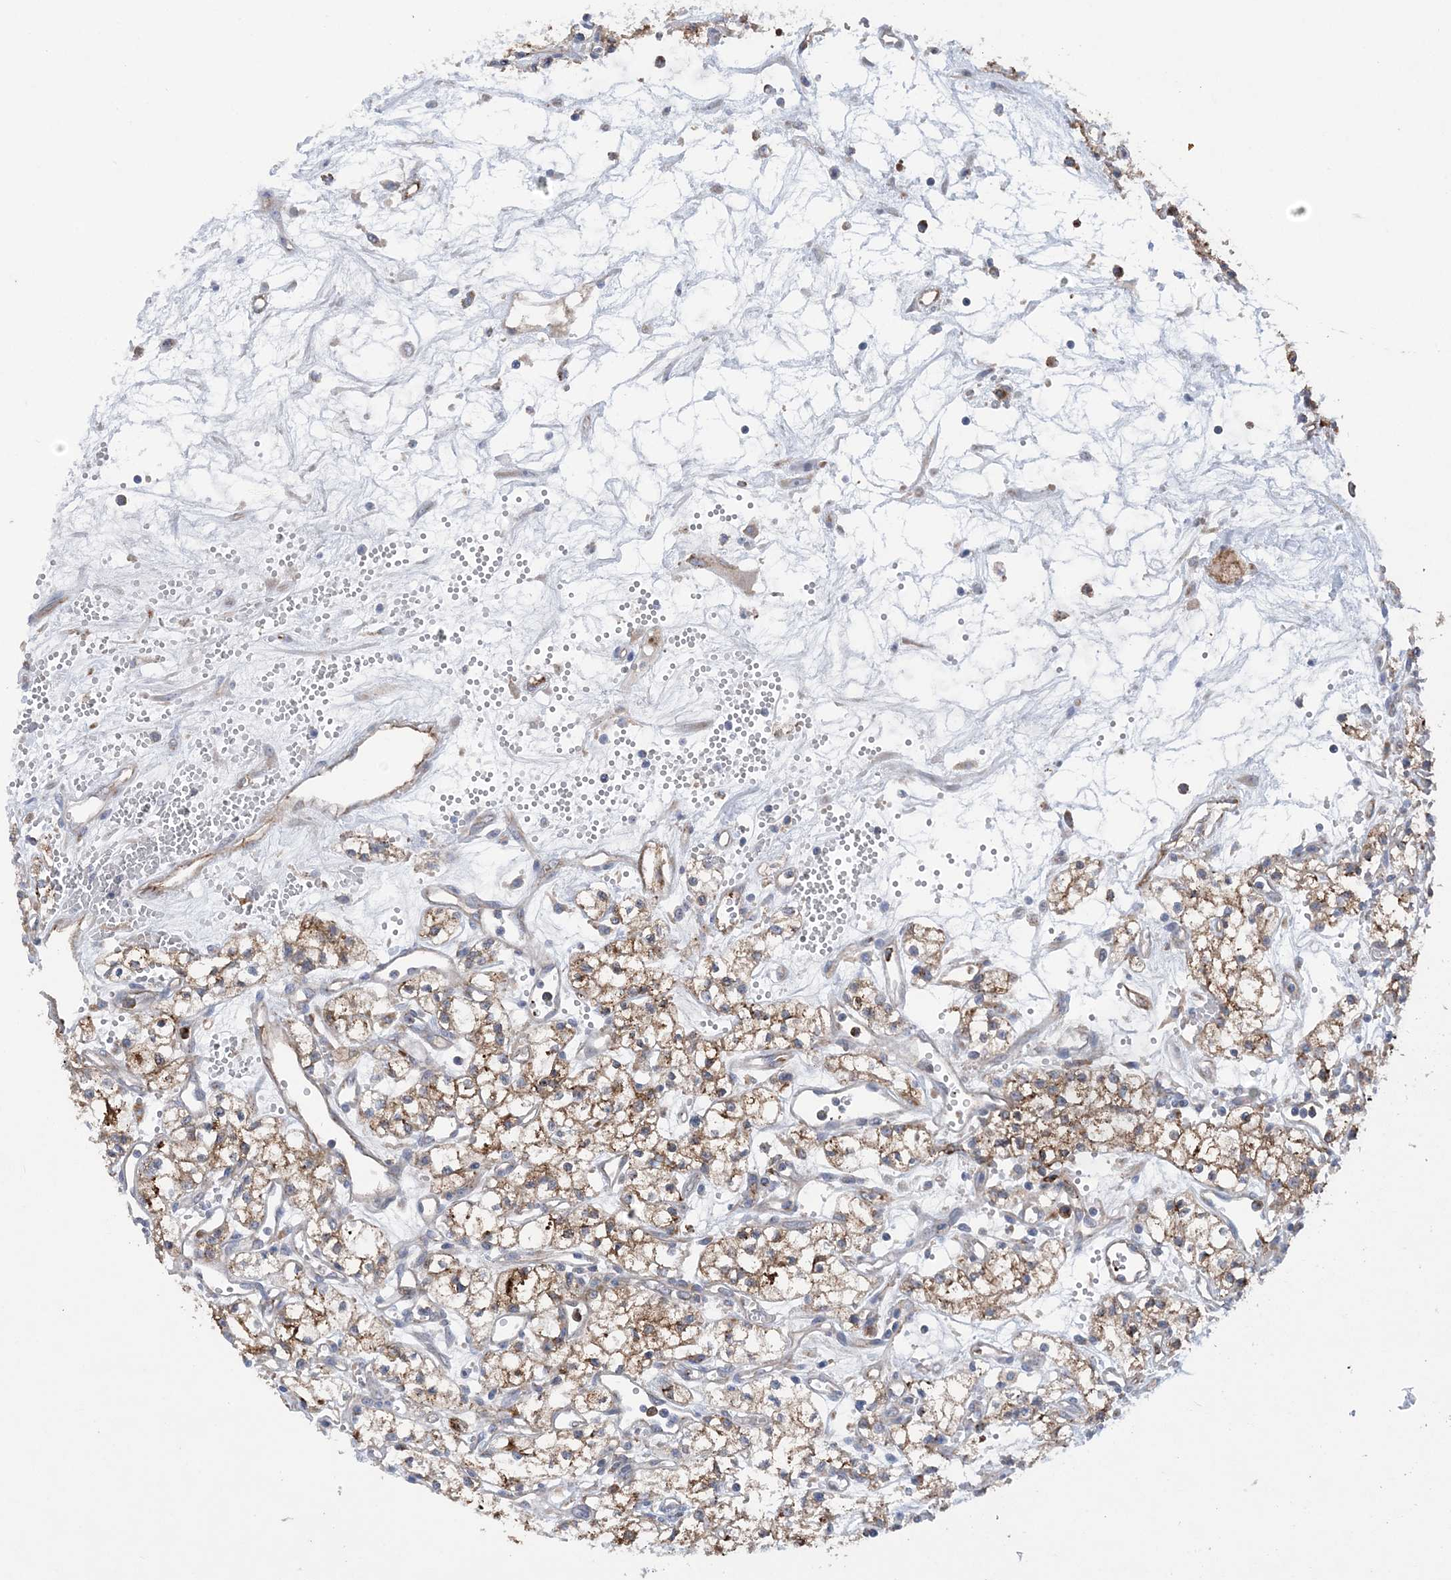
{"staining": {"intensity": "moderate", "quantity": ">75%", "location": "cytoplasmic/membranous"}, "tissue": "renal cancer", "cell_type": "Tumor cells", "image_type": "cancer", "snomed": [{"axis": "morphology", "description": "Adenocarcinoma, NOS"}, {"axis": "topography", "description": "Kidney"}], "caption": "Protein staining by immunohistochemistry reveals moderate cytoplasmic/membranous positivity in about >75% of tumor cells in adenocarcinoma (renal).", "gene": "PTTG1IP", "patient": {"sex": "male", "age": 59}}